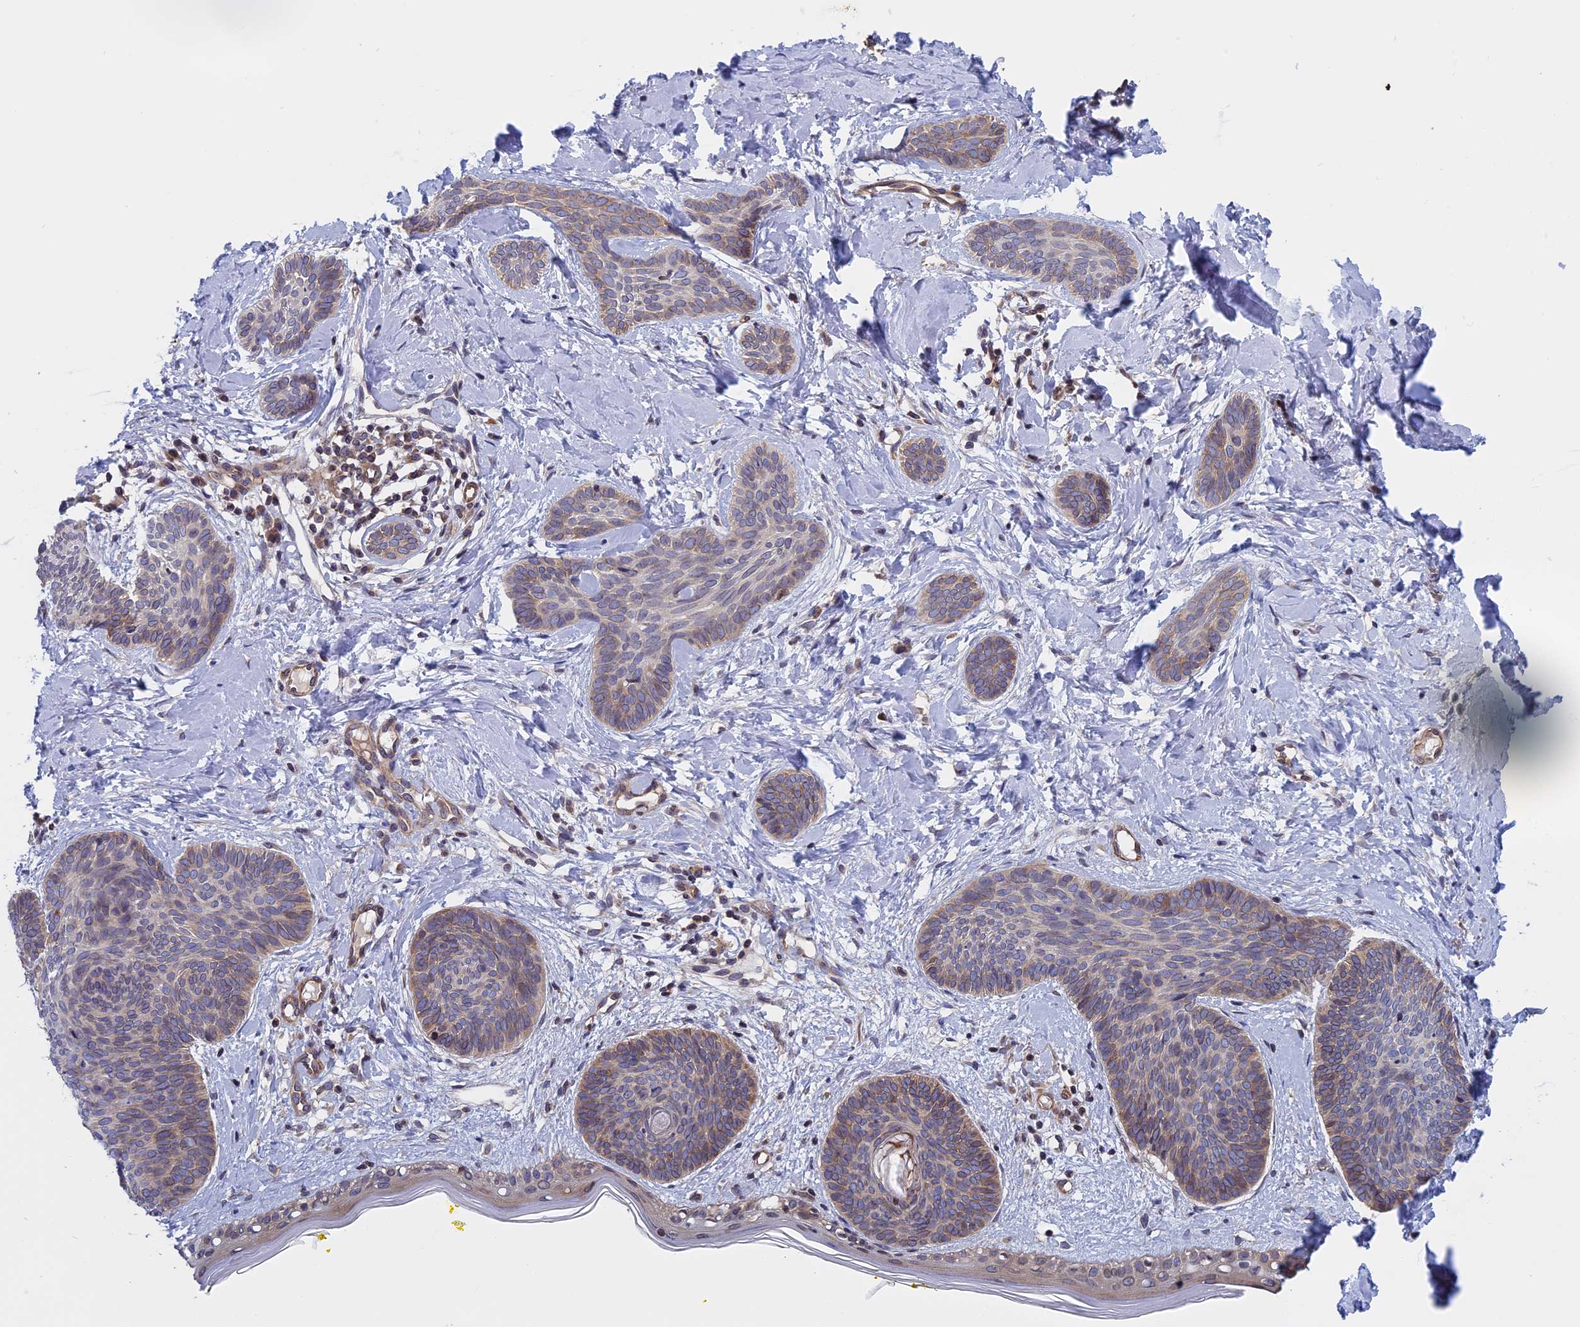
{"staining": {"intensity": "weak", "quantity": "25%-75%", "location": "cytoplasmic/membranous"}, "tissue": "skin cancer", "cell_type": "Tumor cells", "image_type": "cancer", "snomed": [{"axis": "morphology", "description": "Basal cell carcinoma"}, {"axis": "topography", "description": "Skin"}], "caption": "An image of skin cancer (basal cell carcinoma) stained for a protein exhibits weak cytoplasmic/membranous brown staining in tumor cells. (IHC, brightfield microscopy, high magnification).", "gene": "NAA10", "patient": {"sex": "female", "age": 81}}